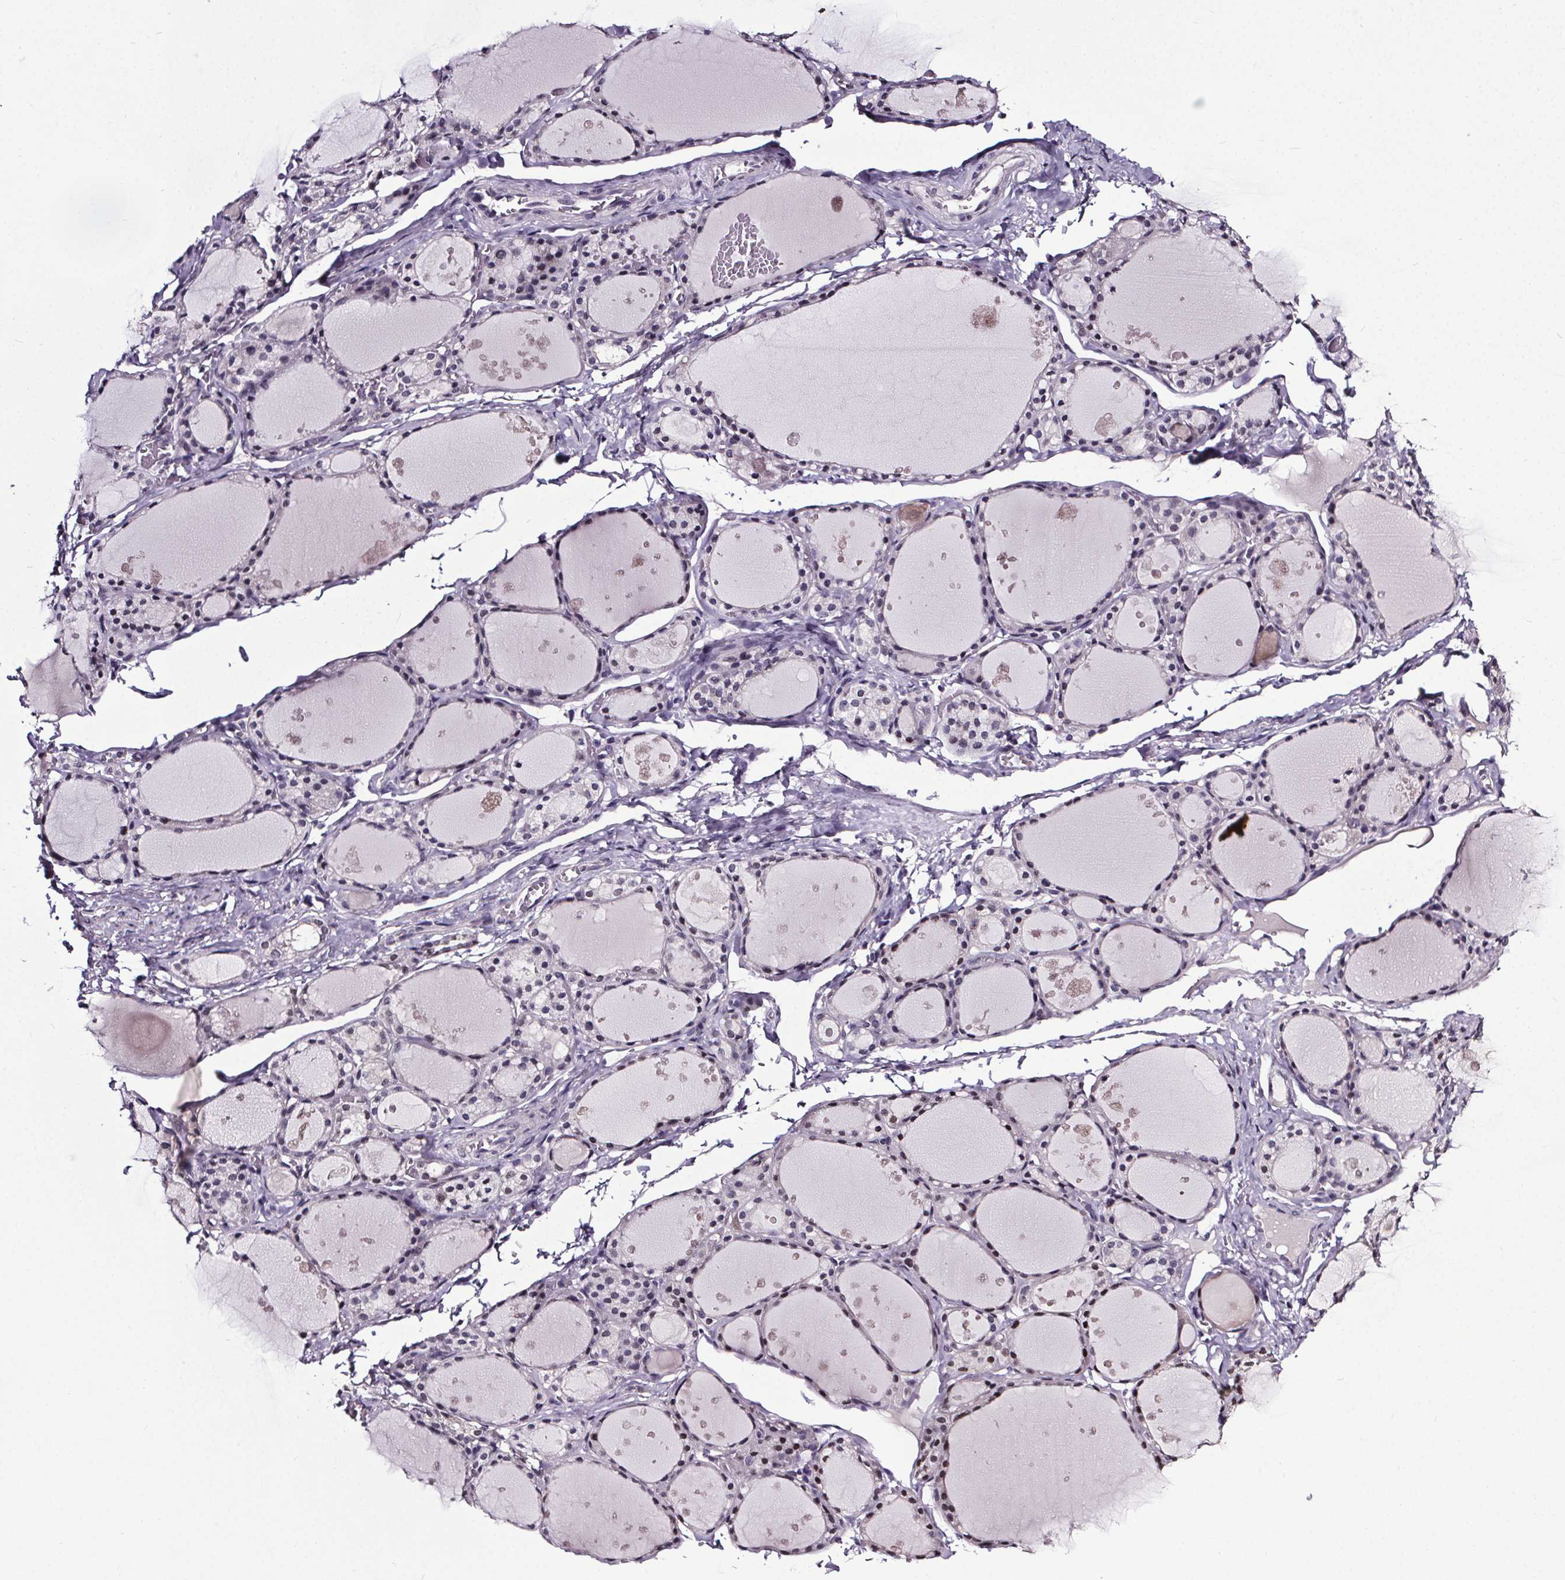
{"staining": {"intensity": "negative", "quantity": "none", "location": "none"}, "tissue": "thyroid gland", "cell_type": "Glandular cells", "image_type": "normal", "snomed": [{"axis": "morphology", "description": "Normal tissue, NOS"}, {"axis": "topography", "description": "Thyroid gland"}], "caption": "Glandular cells show no significant protein staining in unremarkable thyroid gland.", "gene": "NKX6", "patient": {"sex": "male", "age": 68}}